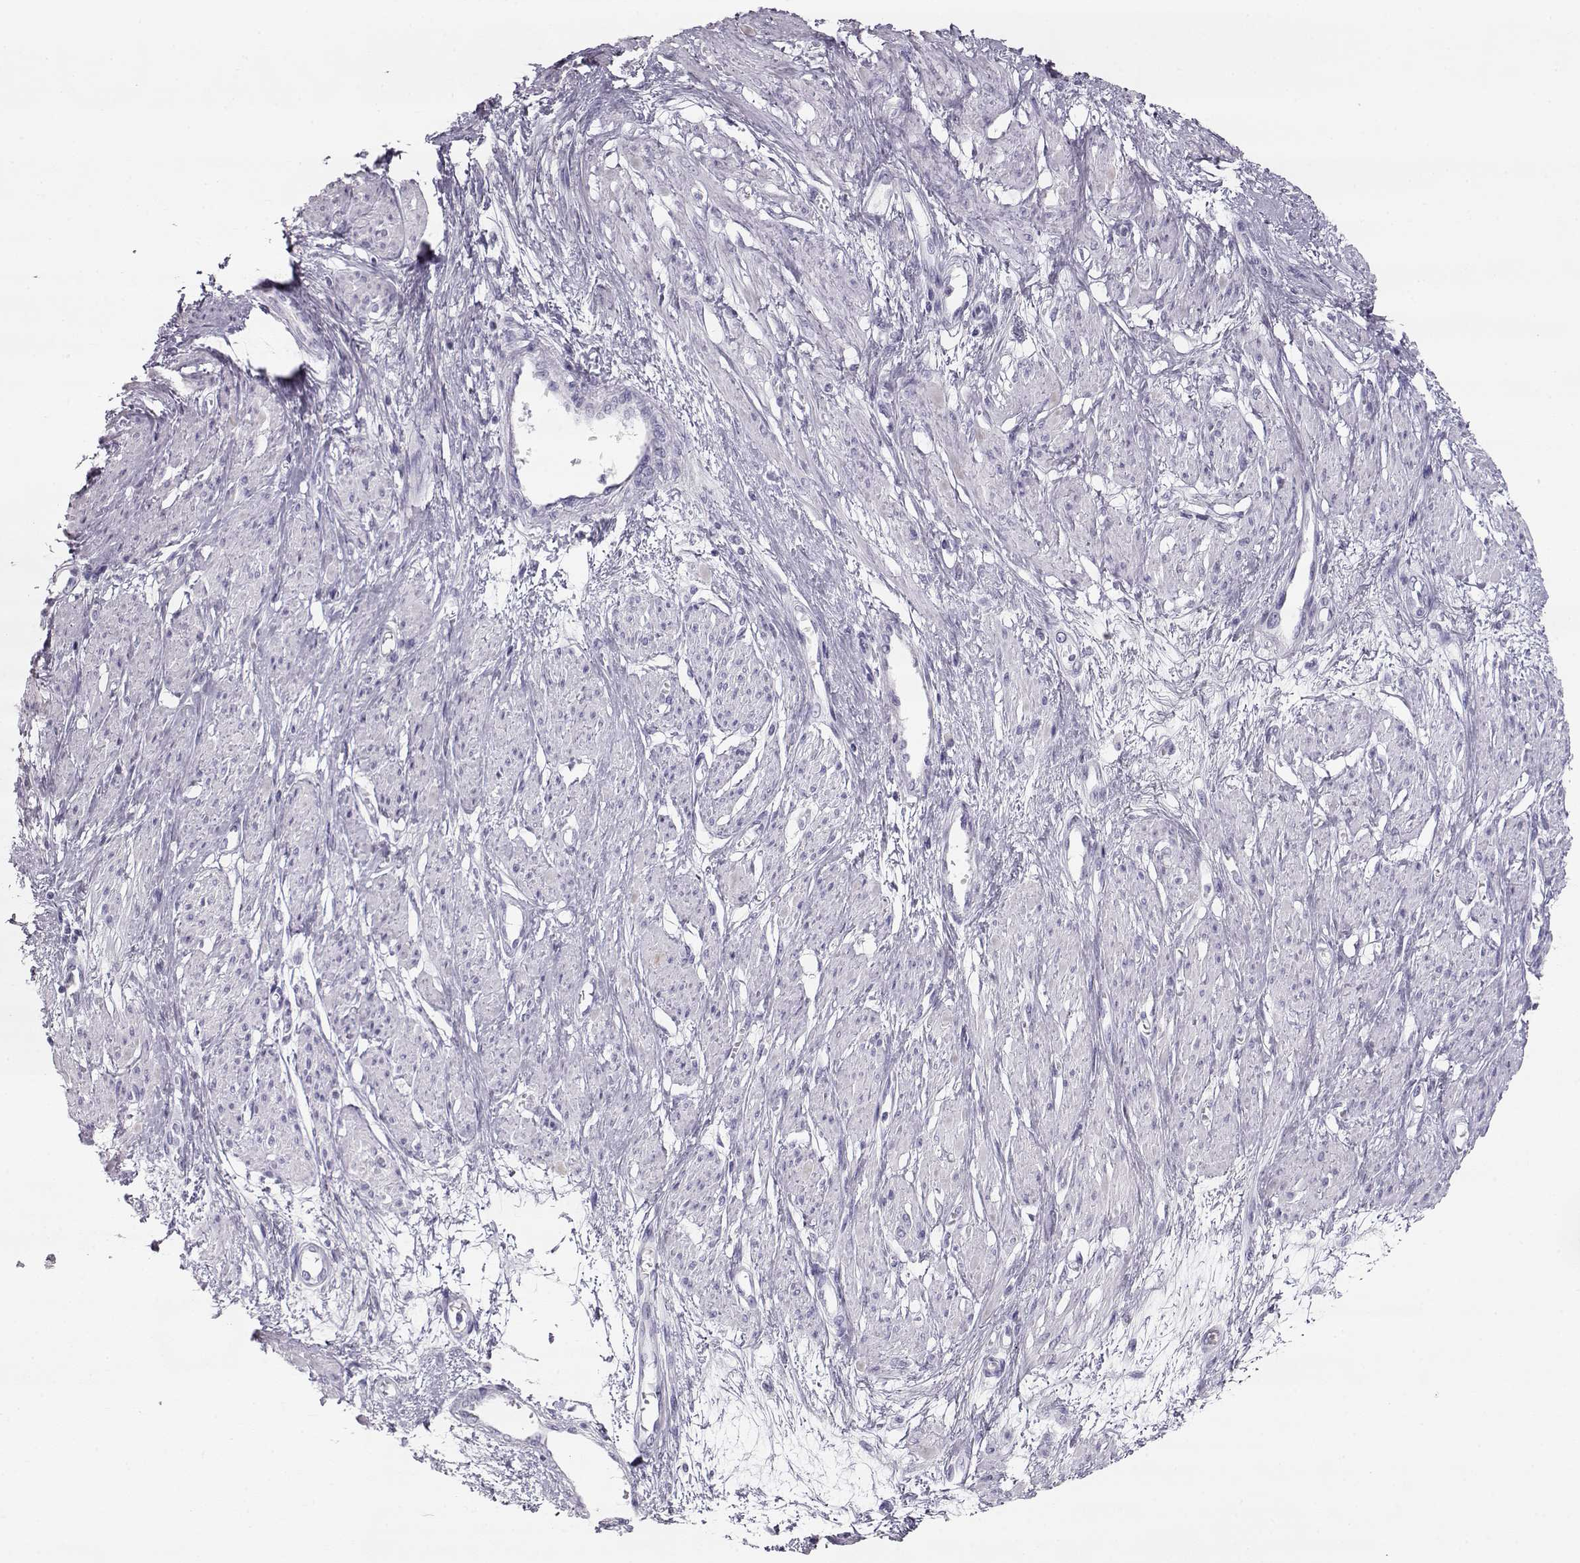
{"staining": {"intensity": "negative", "quantity": "none", "location": "none"}, "tissue": "smooth muscle", "cell_type": "Smooth muscle cells", "image_type": "normal", "snomed": [{"axis": "morphology", "description": "Normal tissue, NOS"}, {"axis": "topography", "description": "Smooth muscle"}, {"axis": "topography", "description": "Uterus"}], "caption": "The histopathology image shows no staining of smooth muscle cells in benign smooth muscle.", "gene": "MIP", "patient": {"sex": "female", "age": 39}}